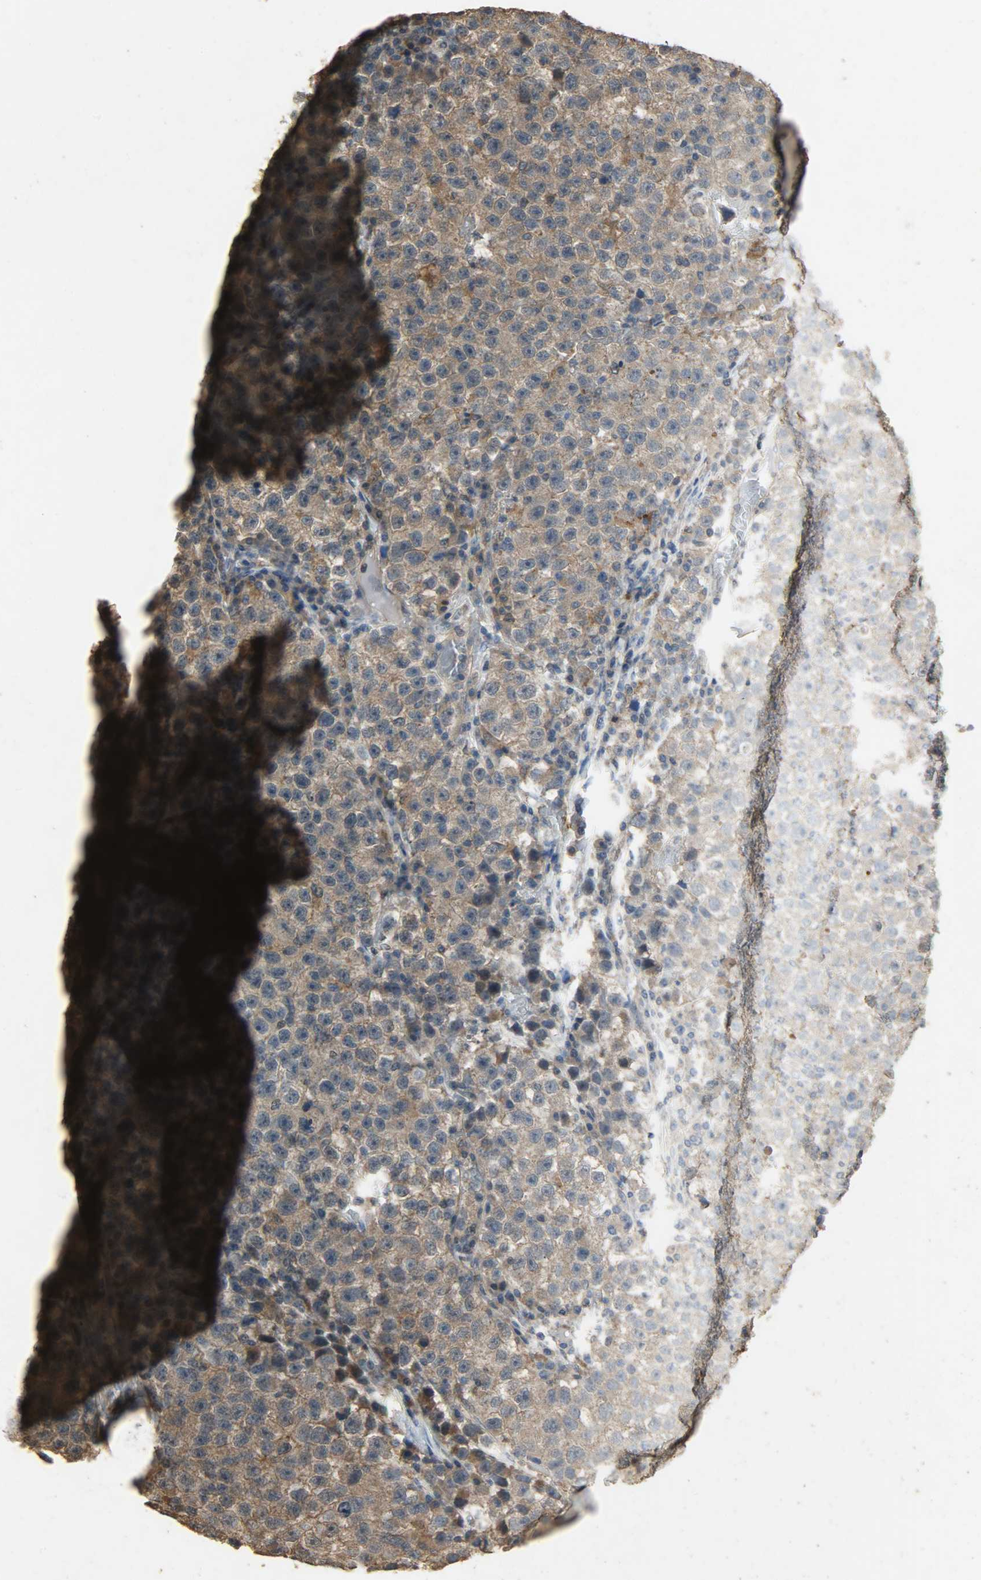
{"staining": {"intensity": "moderate", "quantity": ">75%", "location": "cytoplasmic/membranous"}, "tissue": "testis cancer", "cell_type": "Tumor cells", "image_type": "cancer", "snomed": [{"axis": "morphology", "description": "Seminoma, NOS"}, {"axis": "topography", "description": "Testis"}], "caption": "Immunohistochemistry micrograph of testis cancer stained for a protein (brown), which demonstrates medium levels of moderate cytoplasmic/membranous staining in about >75% of tumor cells.", "gene": "CDKN2C", "patient": {"sex": "male", "age": 22}}